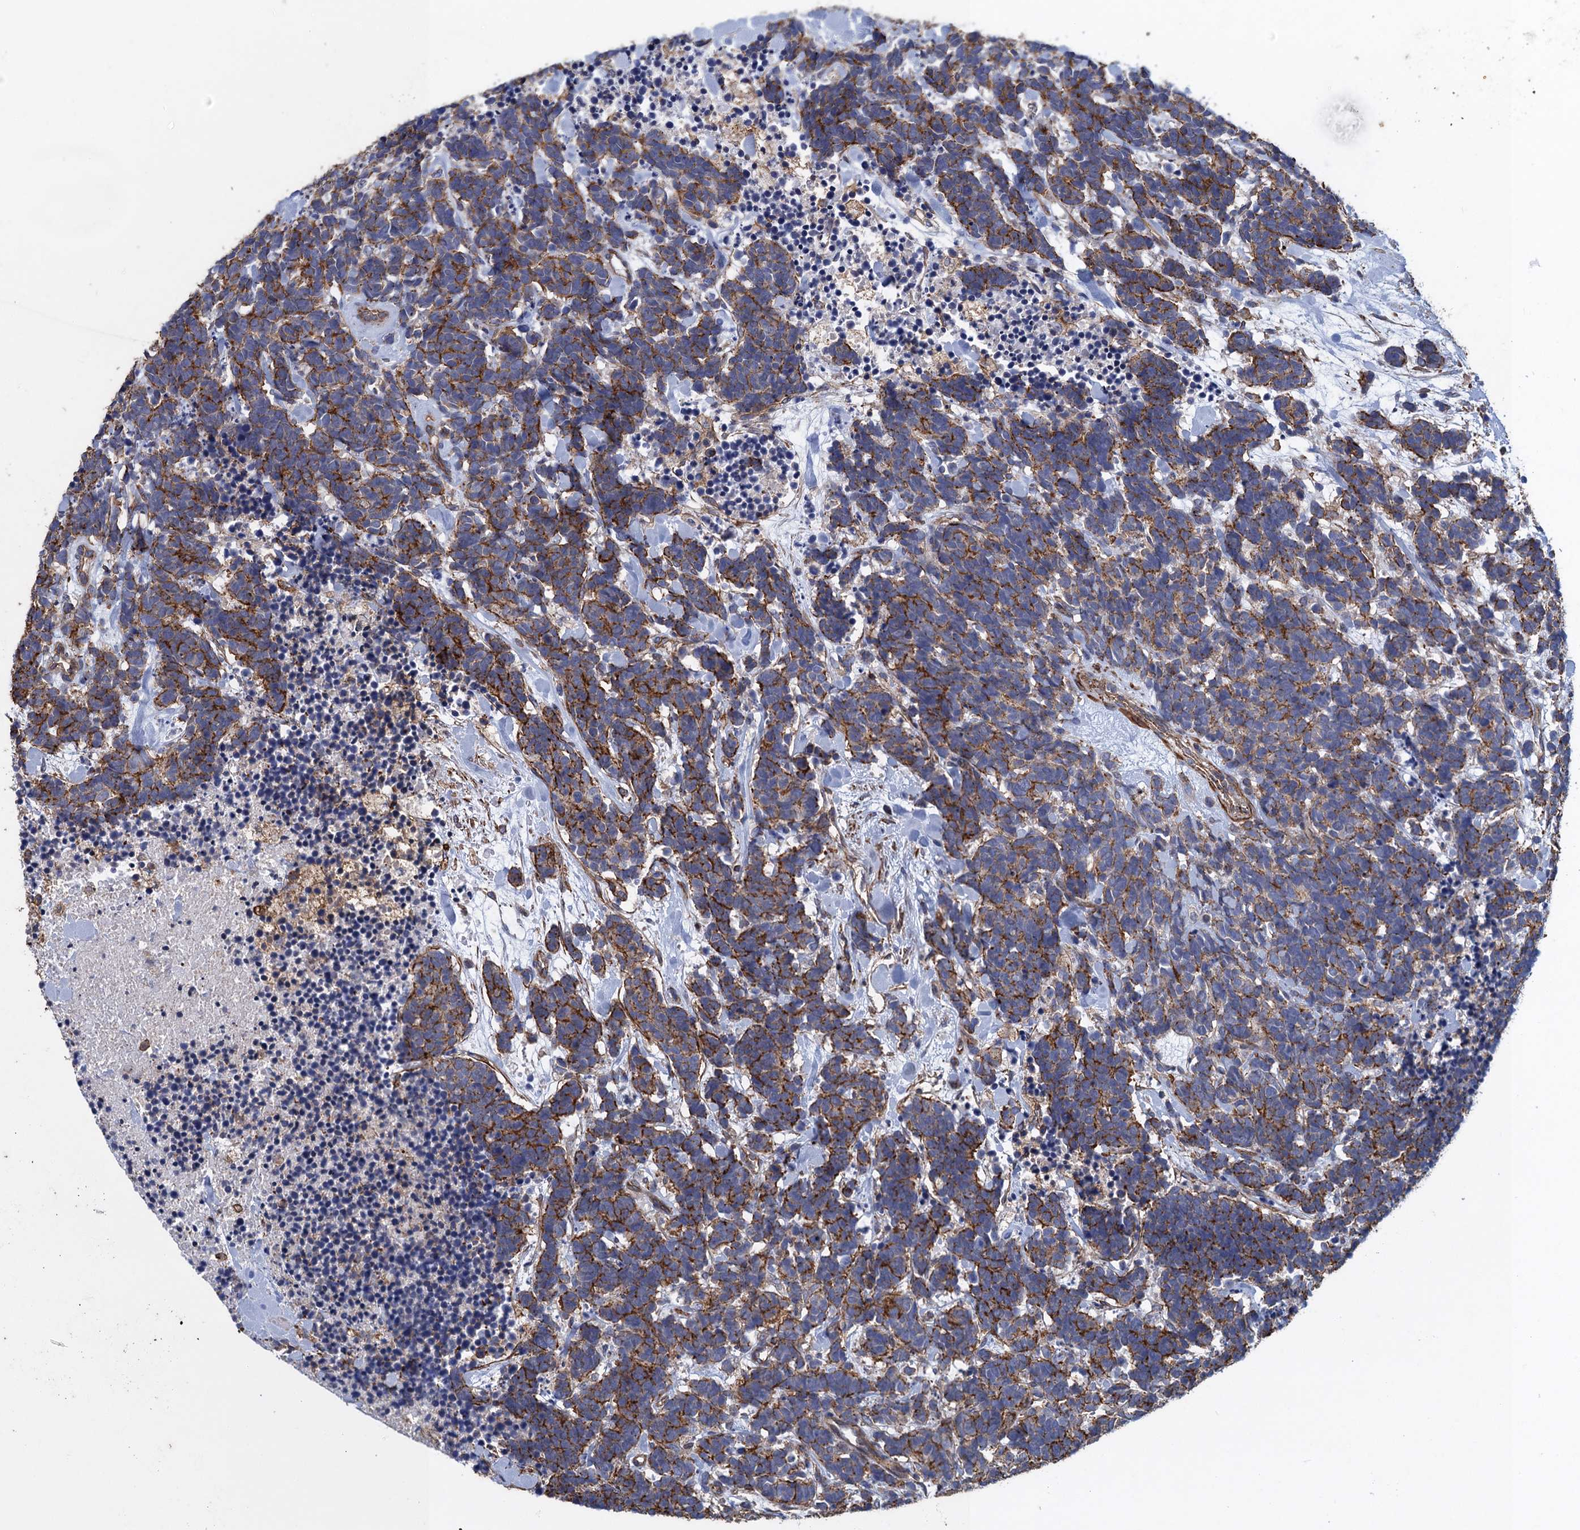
{"staining": {"intensity": "strong", "quantity": "25%-75%", "location": "cytoplasmic/membranous"}, "tissue": "carcinoid", "cell_type": "Tumor cells", "image_type": "cancer", "snomed": [{"axis": "morphology", "description": "Carcinoma, NOS"}, {"axis": "morphology", "description": "Carcinoid, malignant, NOS"}, {"axis": "topography", "description": "Prostate"}], "caption": "Protein staining of carcinoid tissue shows strong cytoplasmic/membranous staining in approximately 25%-75% of tumor cells.", "gene": "PROSER2", "patient": {"sex": "male", "age": 57}}